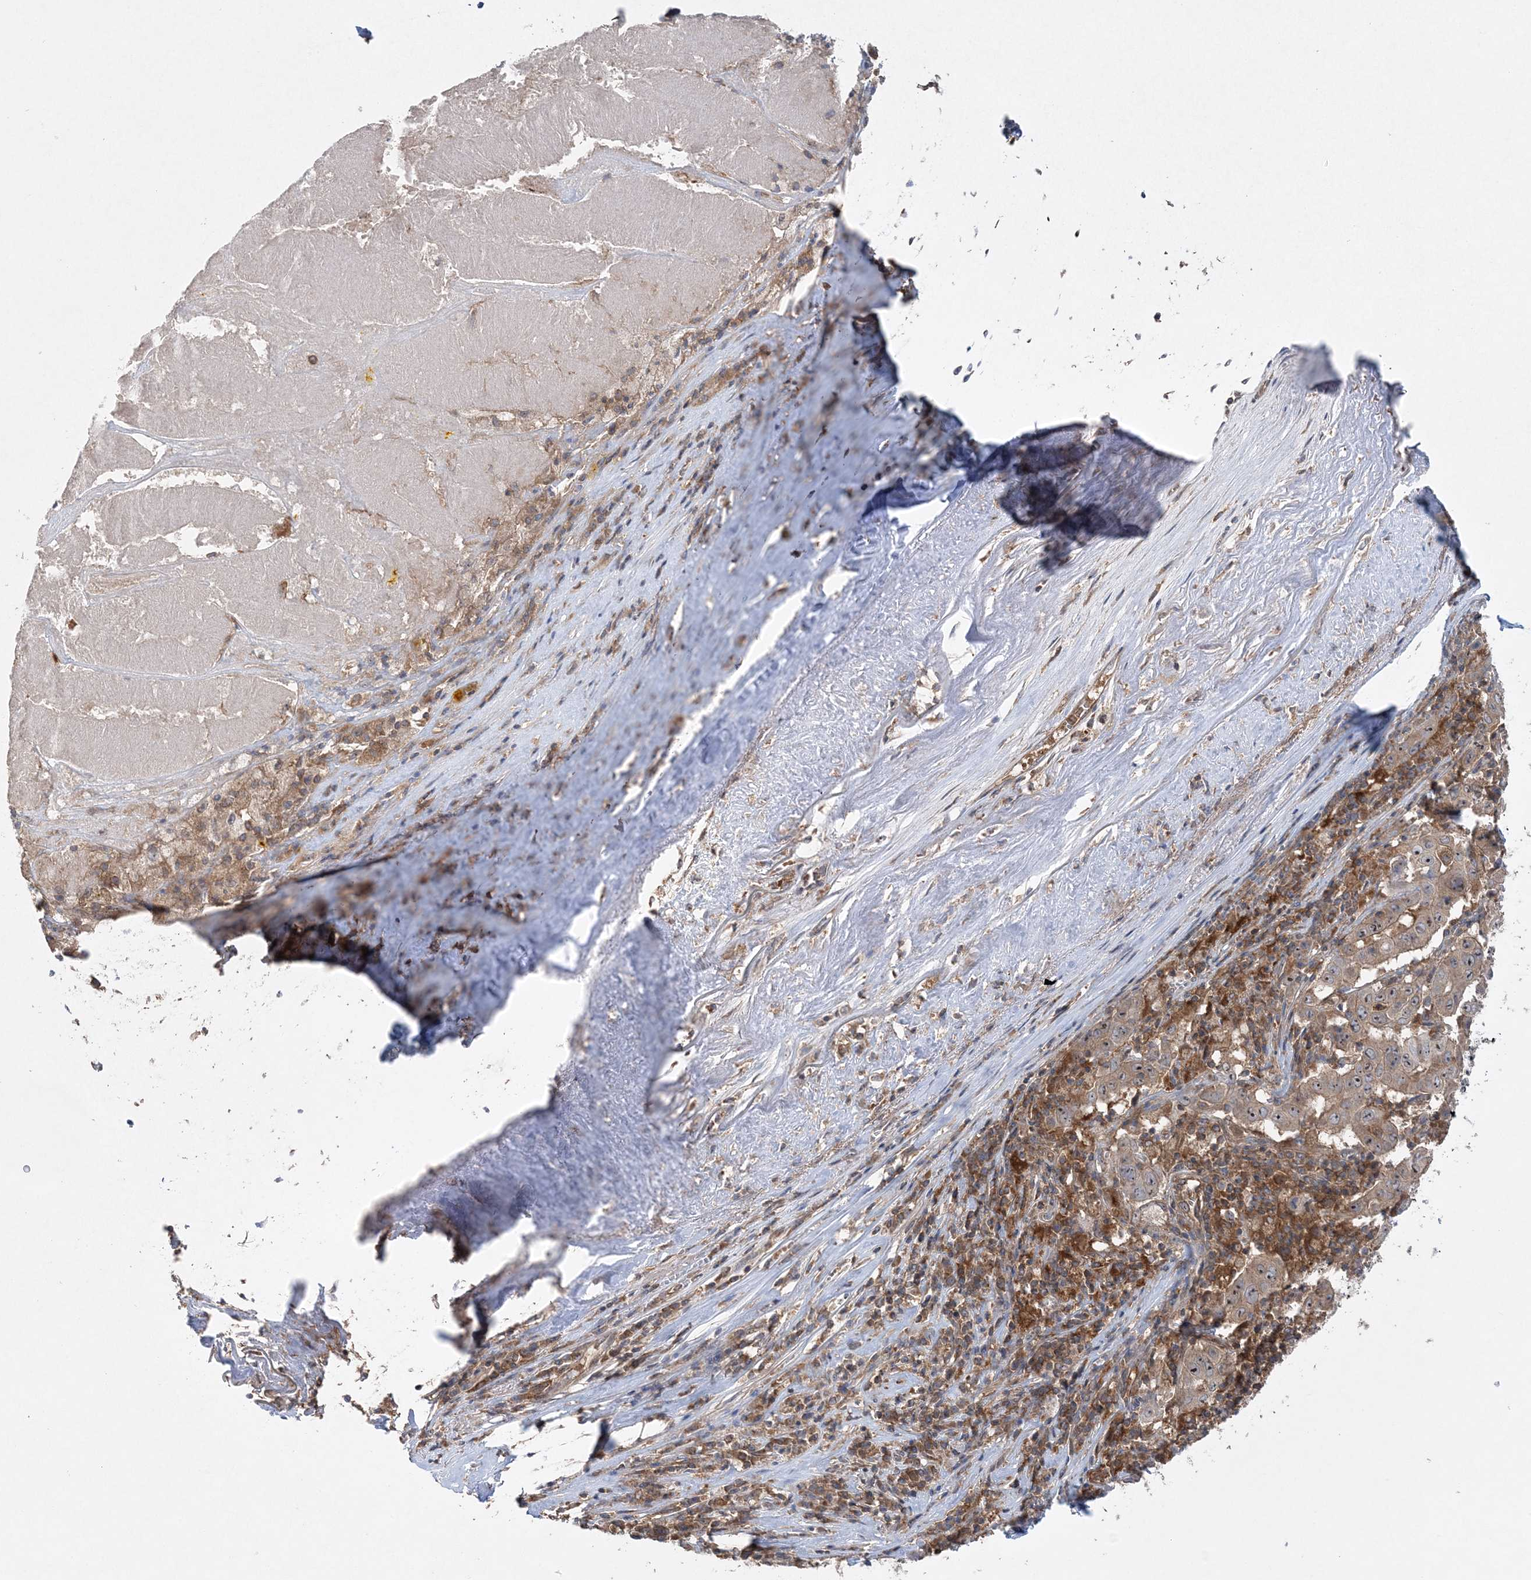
{"staining": {"intensity": "moderate", "quantity": "25%-75%", "location": "cytoplasmic/membranous"}, "tissue": "pancreatic cancer", "cell_type": "Tumor cells", "image_type": "cancer", "snomed": [{"axis": "morphology", "description": "Adenocarcinoma, NOS"}, {"axis": "topography", "description": "Pancreas"}], "caption": "The image displays a brown stain indicating the presence of a protein in the cytoplasmic/membranous of tumor cells in adenocarcinoma (pancreatic). The protein is shown in brown color, while the nuclei are stained blue.", "gene": "ACAP2", "patient": {"sex": "male", "age": 63}}